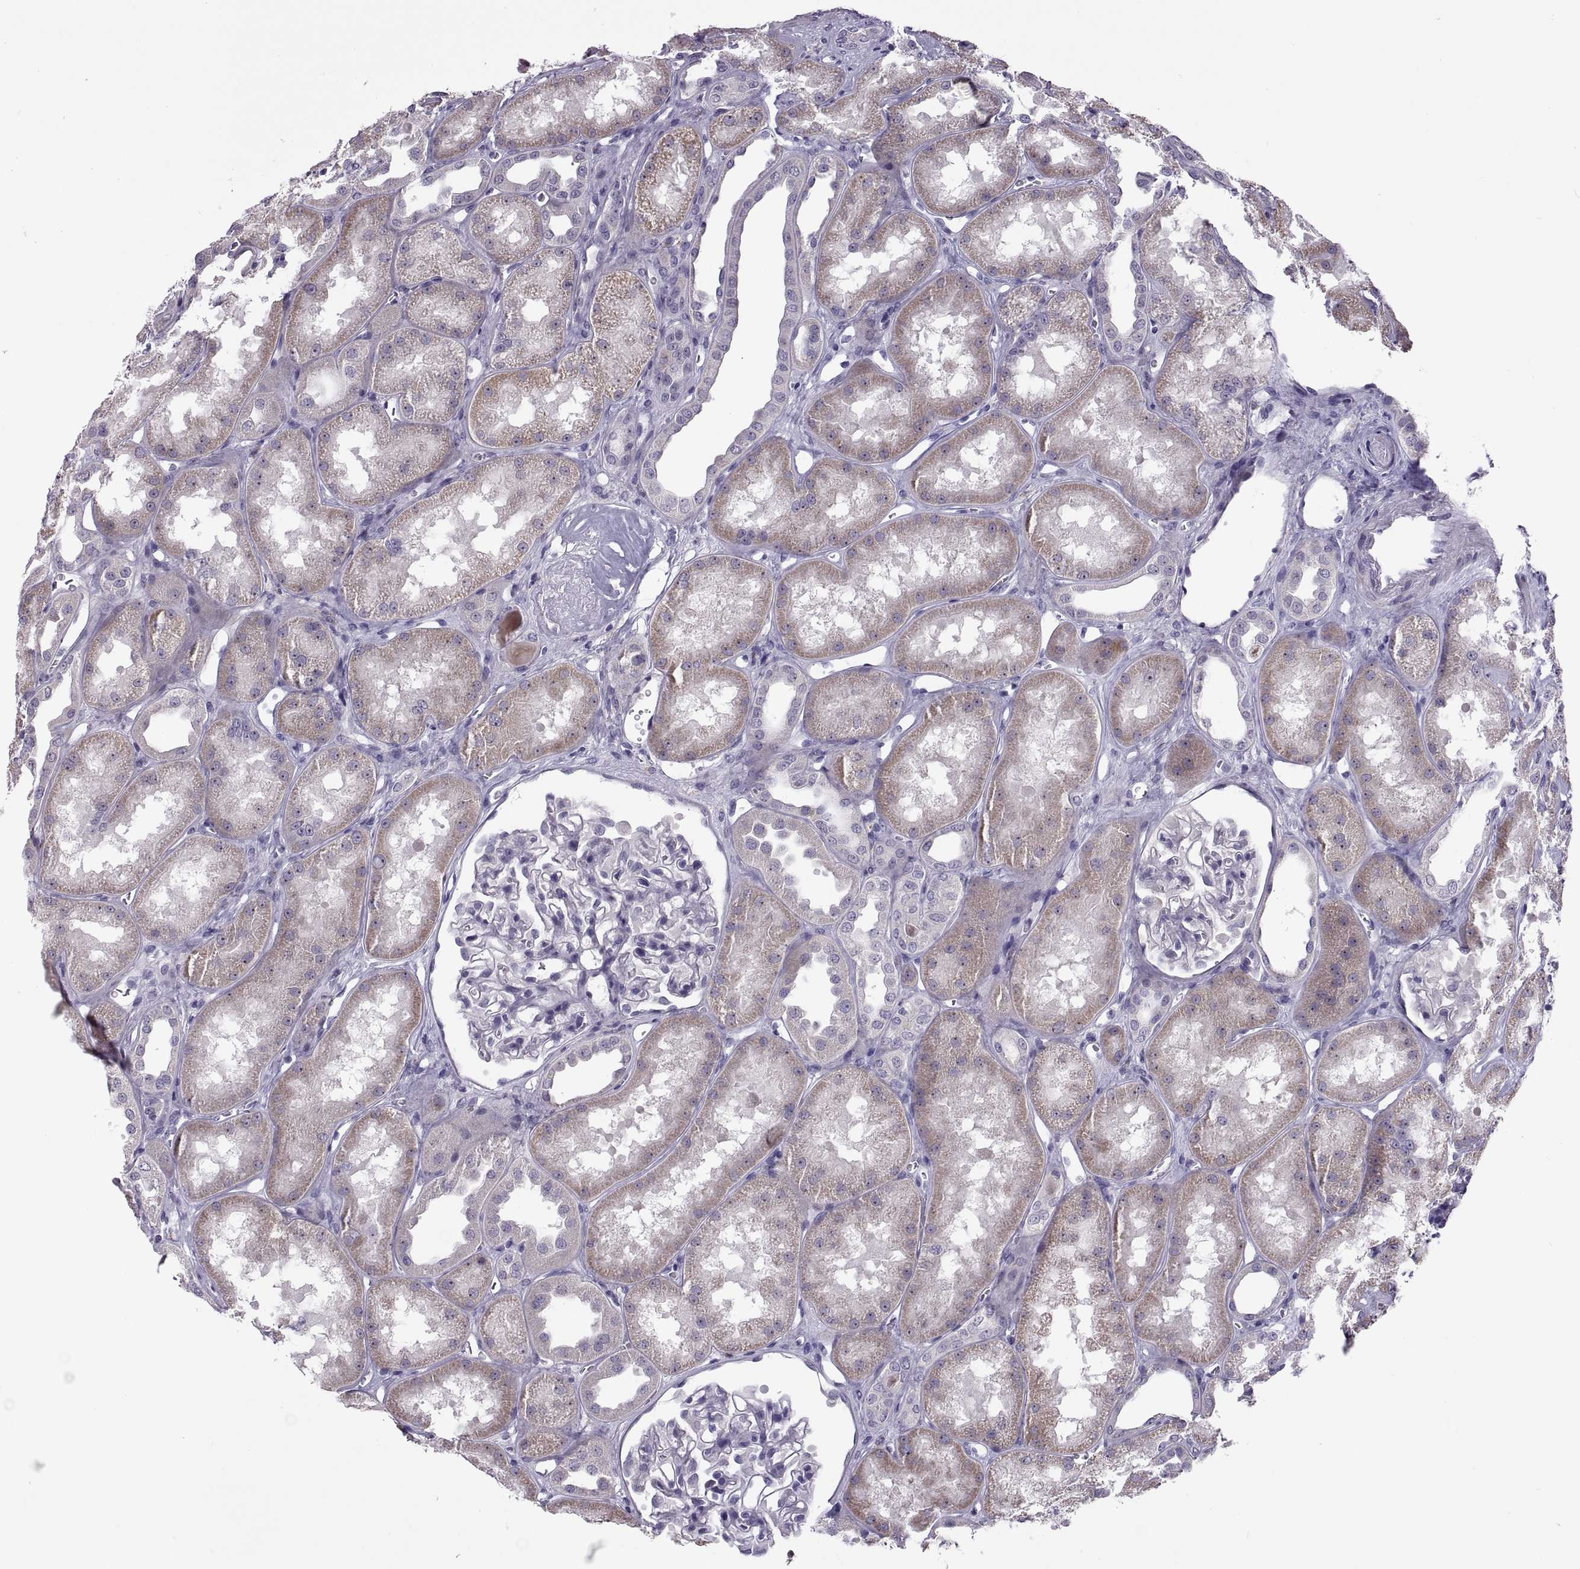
{"staining": {"intensity": "negative", "quantity": "none", "location": "none"}, "tissue": "kidney", "cell_type": "Cells in glomeruli", "image_type": "normal", "snomed": [{"axis": "morphology", "description": "Normal tissue, NOS"}, {"axis": "topography", "description": "Kidney"}], "caption": "The histopathology image demonstrates no significant expression in cells in glomeruli of kidney.", "gene": "VSX2", "patient": {"sex": "male", "age": 61}}